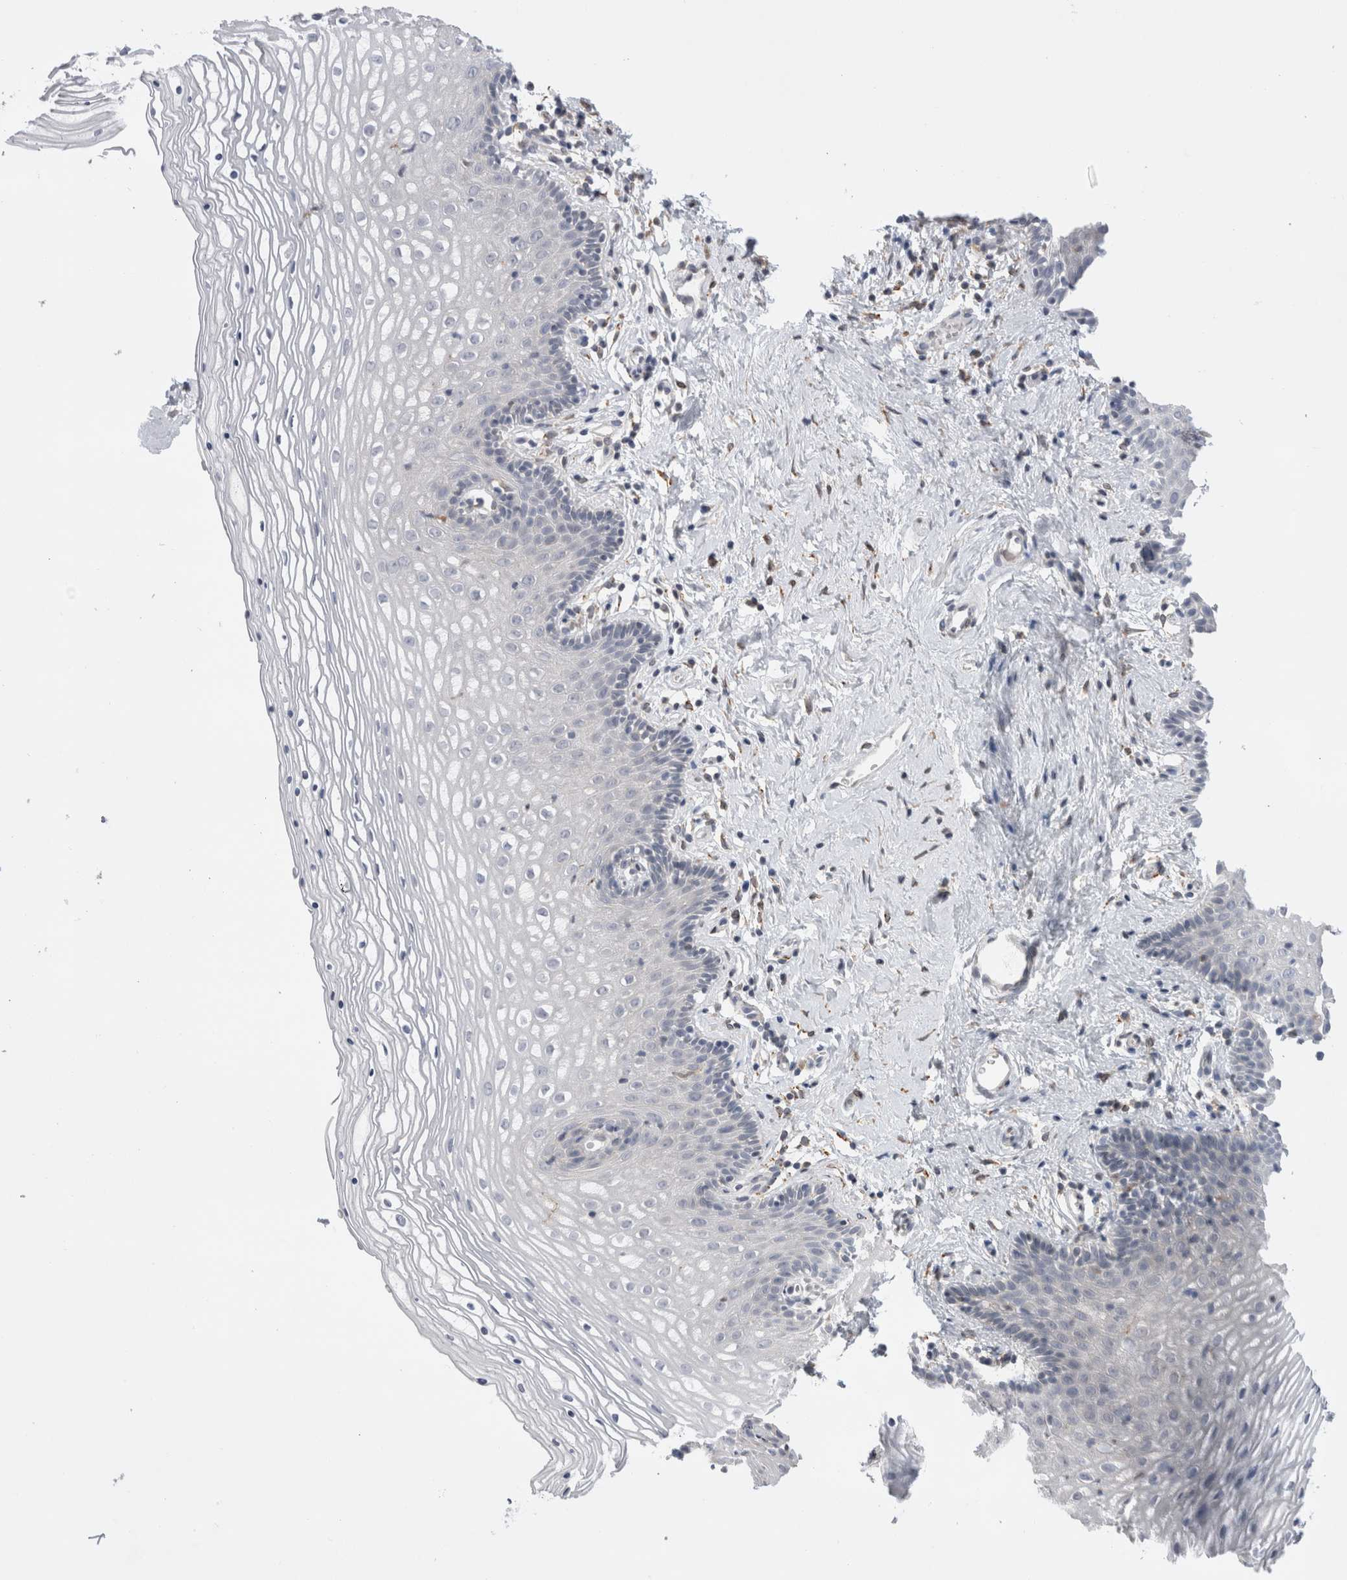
{"staining": {"intensity": "negative", "quantity": "none", "location": "none"}, "tissue": "vagina", "cell_type": "Squamous epithelial cells", "image_type": "normal", "snomed": [{"axis": "morphology", "description": "Normal tissue, NOS"}, {"axis": "topography", "description": "Vagina"}], "caption": "High power microscopy micrograph of an immunohistochemistry micrograph of unremarkable vagina, revealing no significant expression in squamous epithelial cells.", "gene": "VCPIP1", "patient": {"sex": "female", "age": 32}}